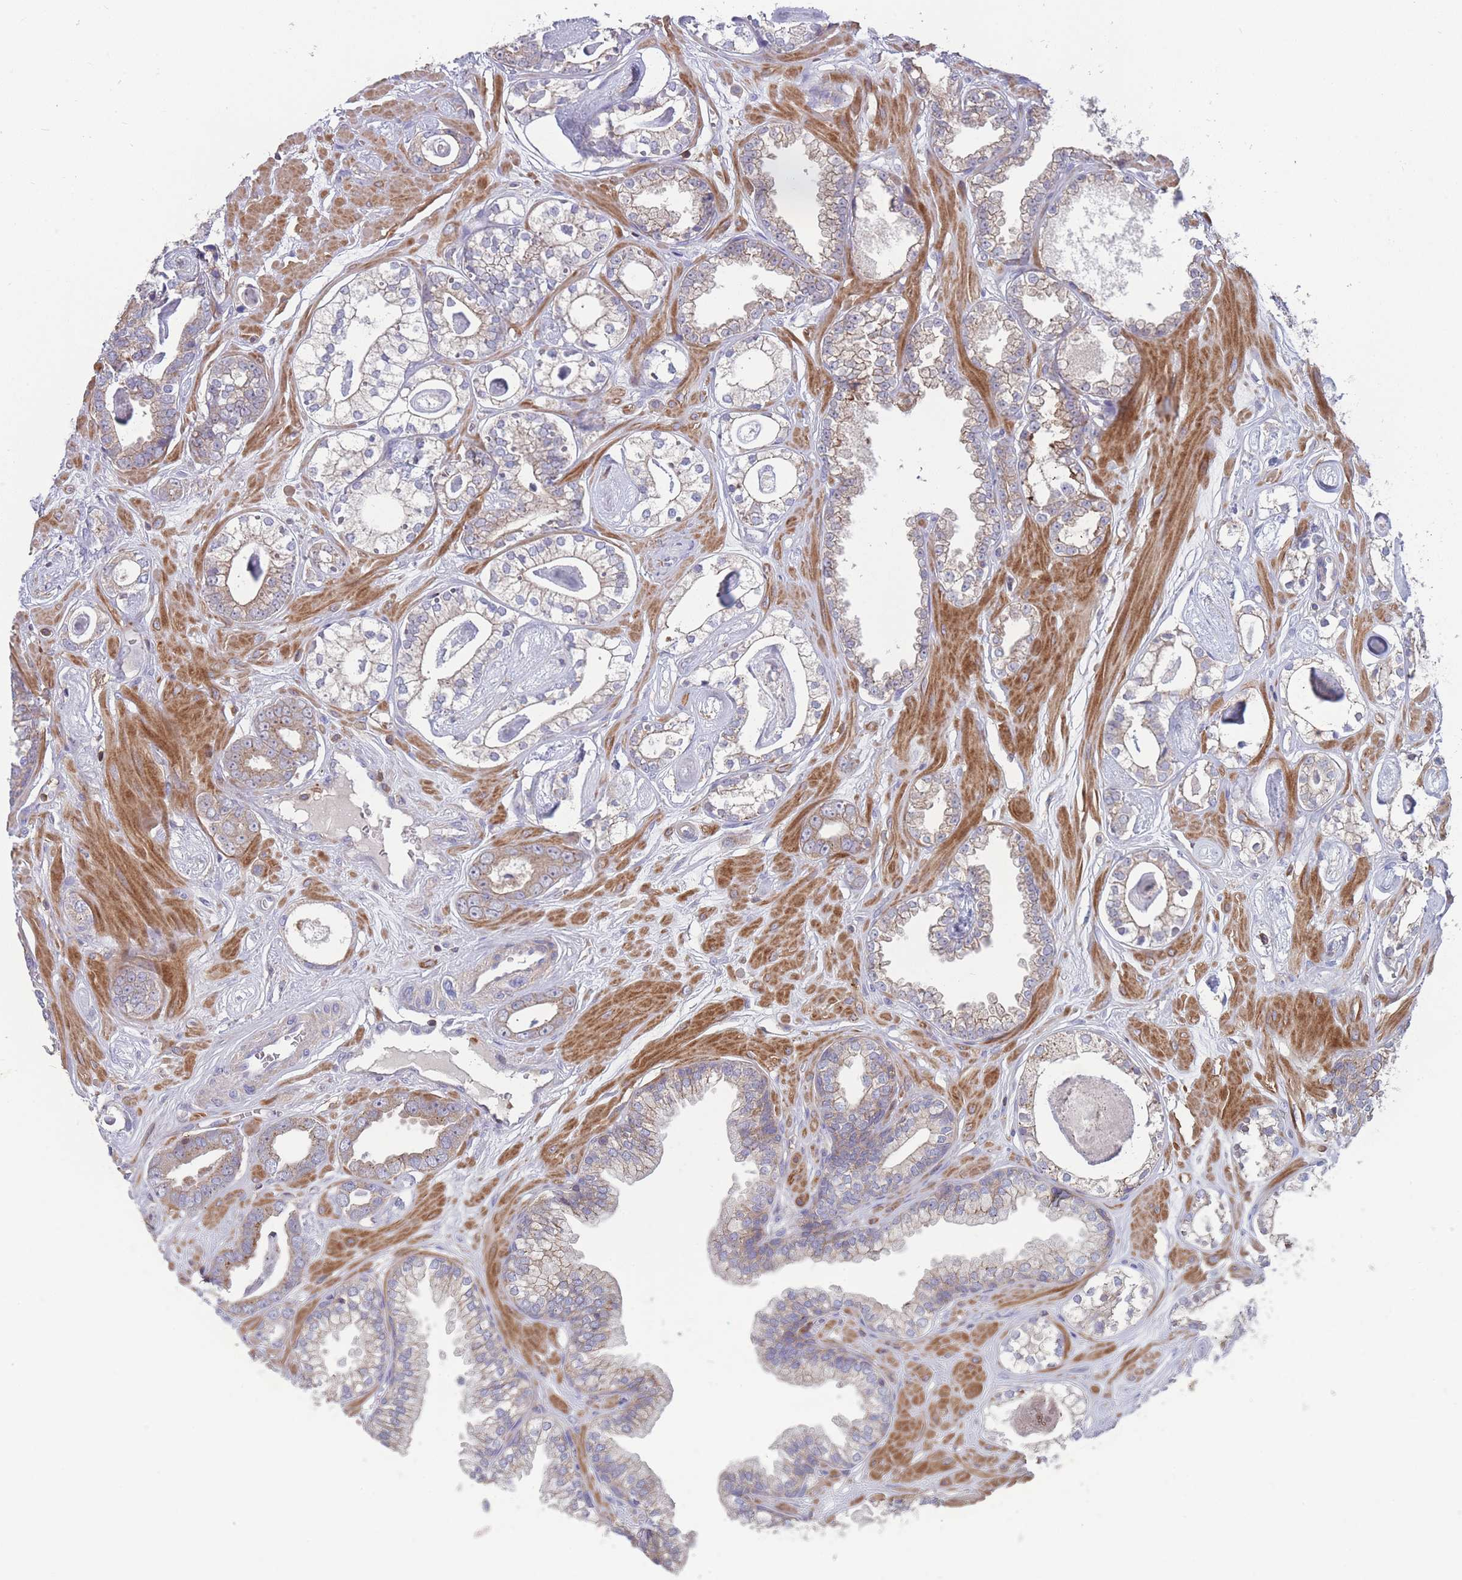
{"staining": {"intensity": "weak", "quantity": "<25%", "location": "cytoplasmic/membranous"}, "tissue": "prostate cancer", "cell_type": "Tumor cells", "image_type": "cancer", "snomed": [{"axis": "morphology", "description": "Adenocarcinoma, Low grade"}, {"axis": "topography", "description": "Prostate"}], "caption": "IHC of human adenocarcinoma (low-grade) (prostate) shows no expression in tumor cells.", "gene": "CD33", "patient": {"sex": "male", "age": 60}}